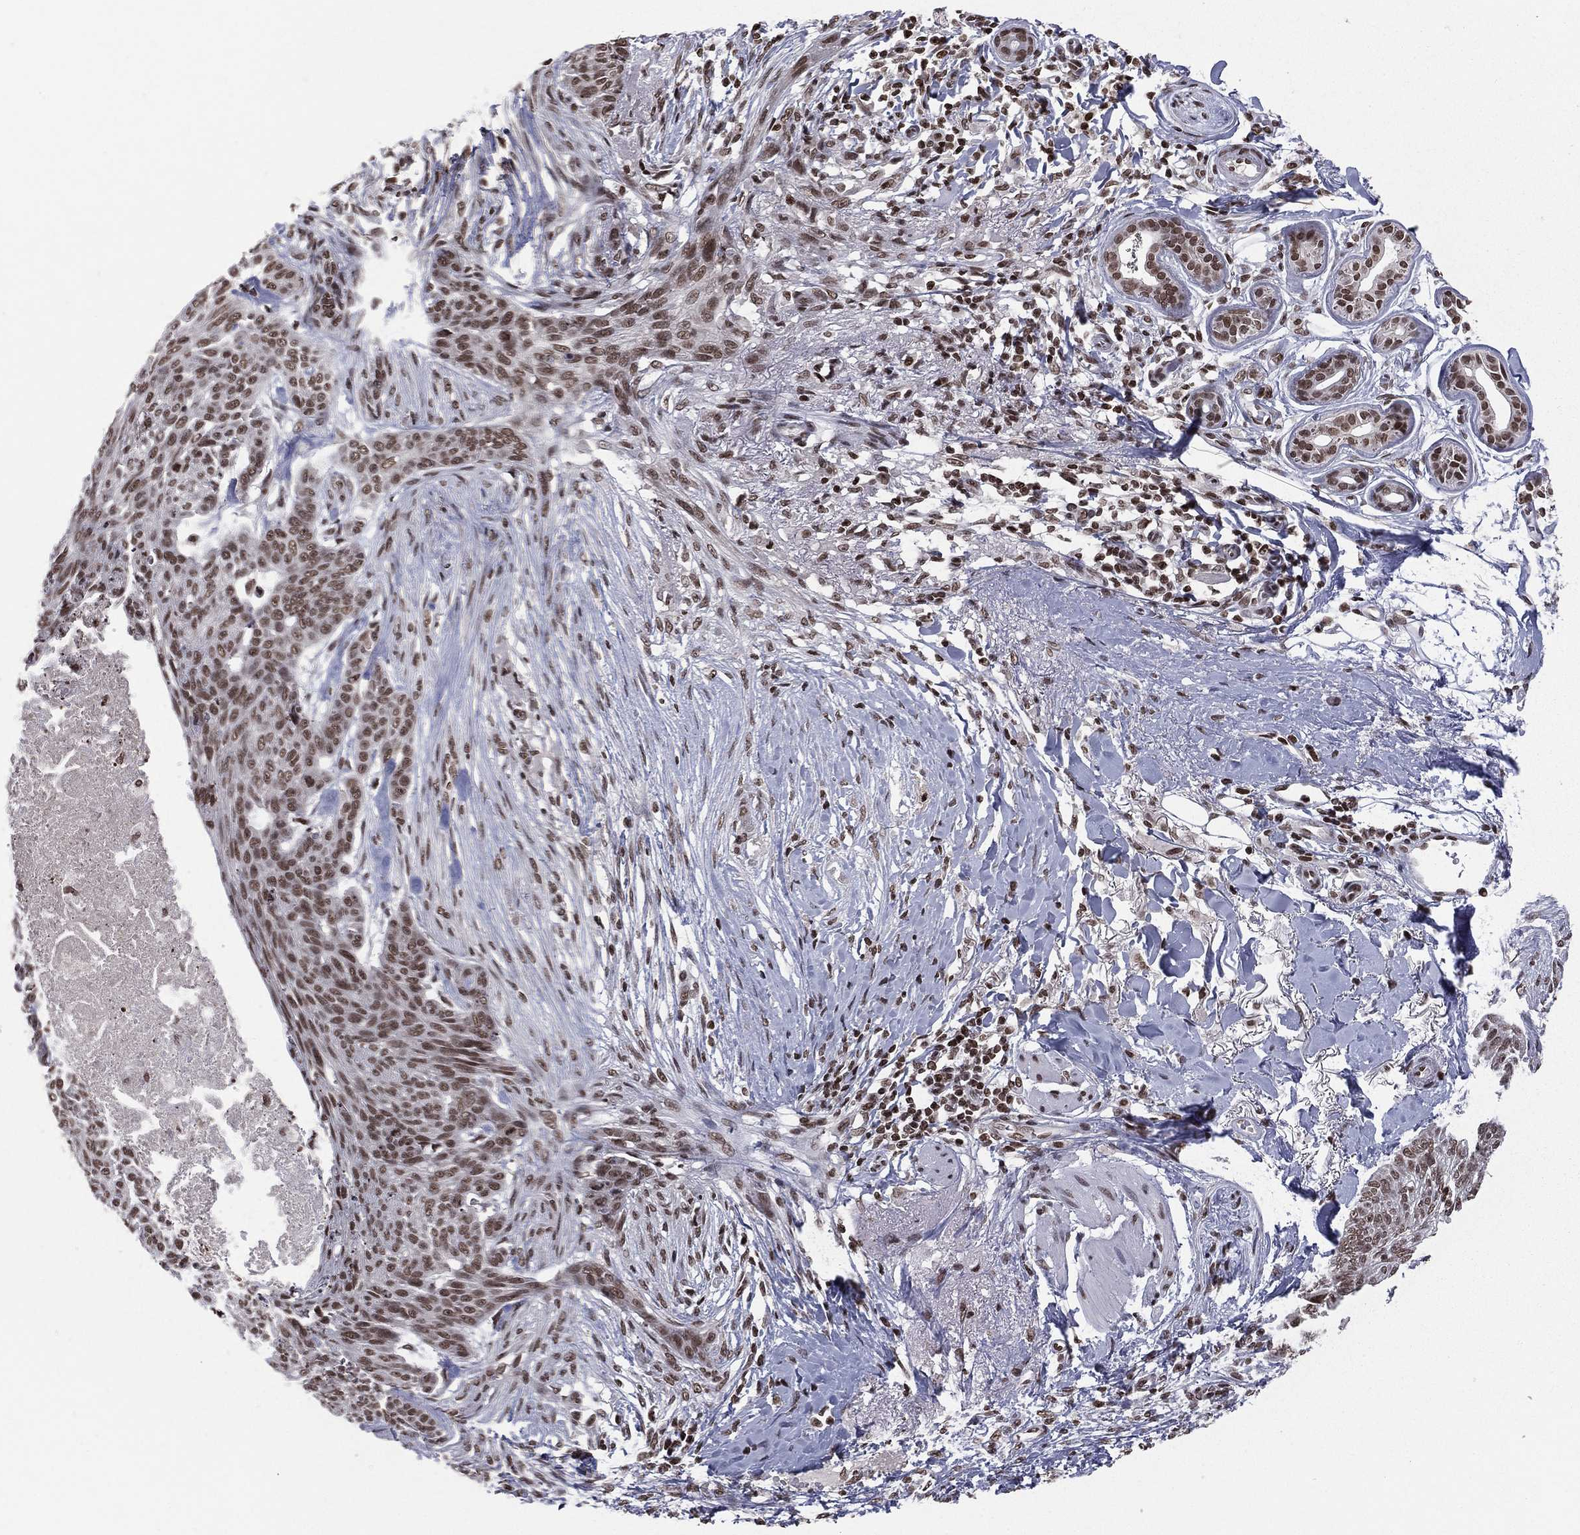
{"staining": {"intensity": "moderate", "quantity": ">75%", "location": "nuclear"}, "tissue": "skin cancer", "cell_type": "Tumor cells", "image_type": "cancer", "snomed": [{"axis": "morphology", "description": "Normal tissue, NOS"}, {"axis": "morphology", "description": "Basal cell carcinoma"}, {"axis": "topography", "description": "Skin"}], "caption": "Immunohistochemistry (IHC) photomicrograph of neoplastic tissue: skin cancer stained using IHC demonstrates medium levels of moderate protein expression localized specifically in the nuclear of tumor cells, appearing as a nuclear brown color.", "gene": "RFX7", "patient": {"sex": "male", "age": 84}}